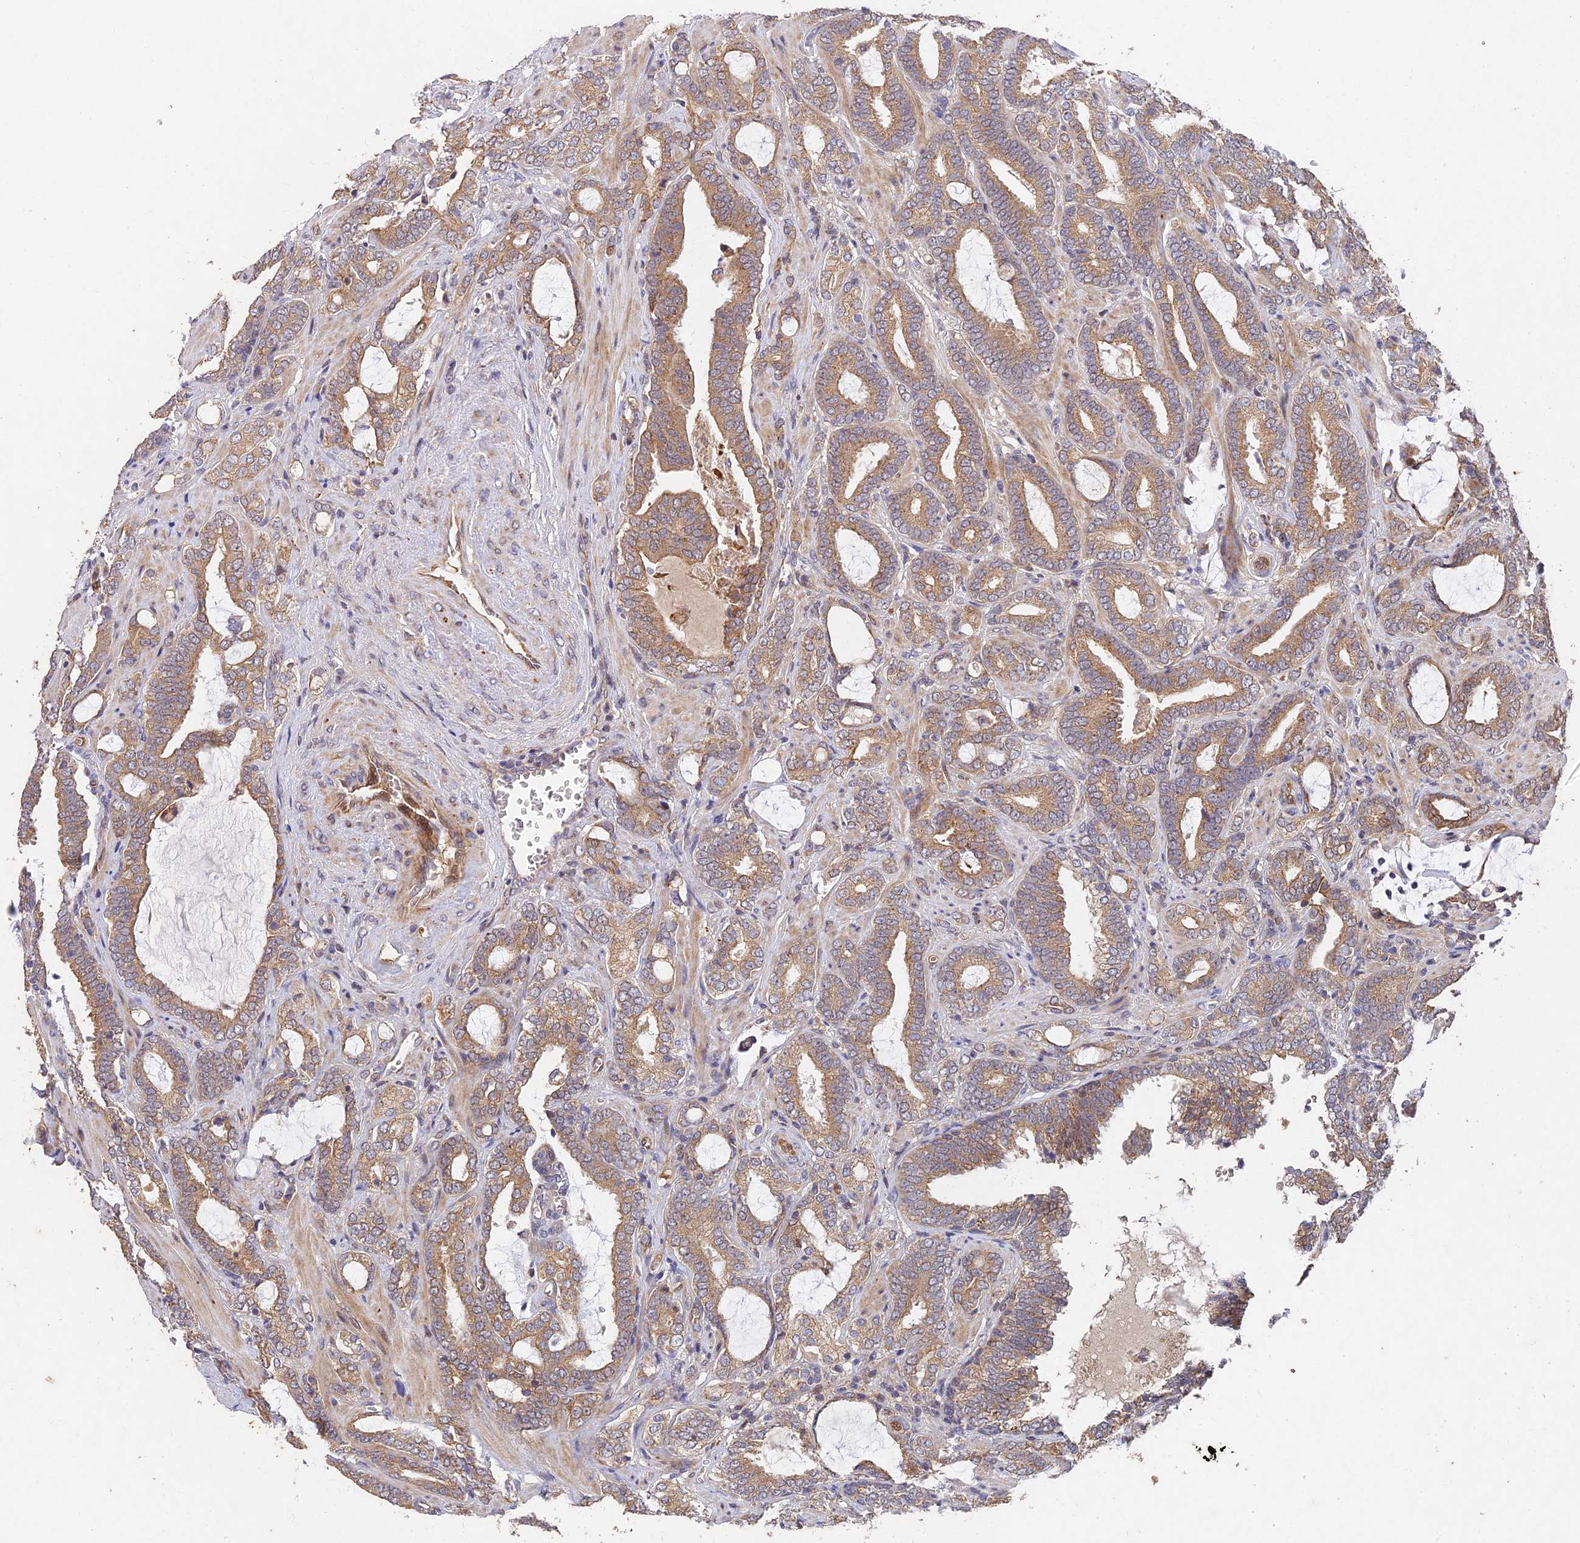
{"staining": {"intensity": "moderate", "quantity": ">75%", "location": "cytoplasmic/membranous"}, "tissue": "prostate cancer", "cell_type": "Tumor cells", "image_type": "cancer", "snomed": [{"axis": "morphology", "description": "Adenocarcinoma, High grade"}, {"axis": "topography", "description": "Prostate and seminal vesicle, NOS"}], "caption": "About >75% of tumor cells in human prostate adenocarcinoma (high-grade) exhibit moderate cytoplasmic/membranous protein expression as visualized by brown immunohistochemical staining.", "gene": "NSMCE1", "patient": {"sex": "male", "age": 67}}